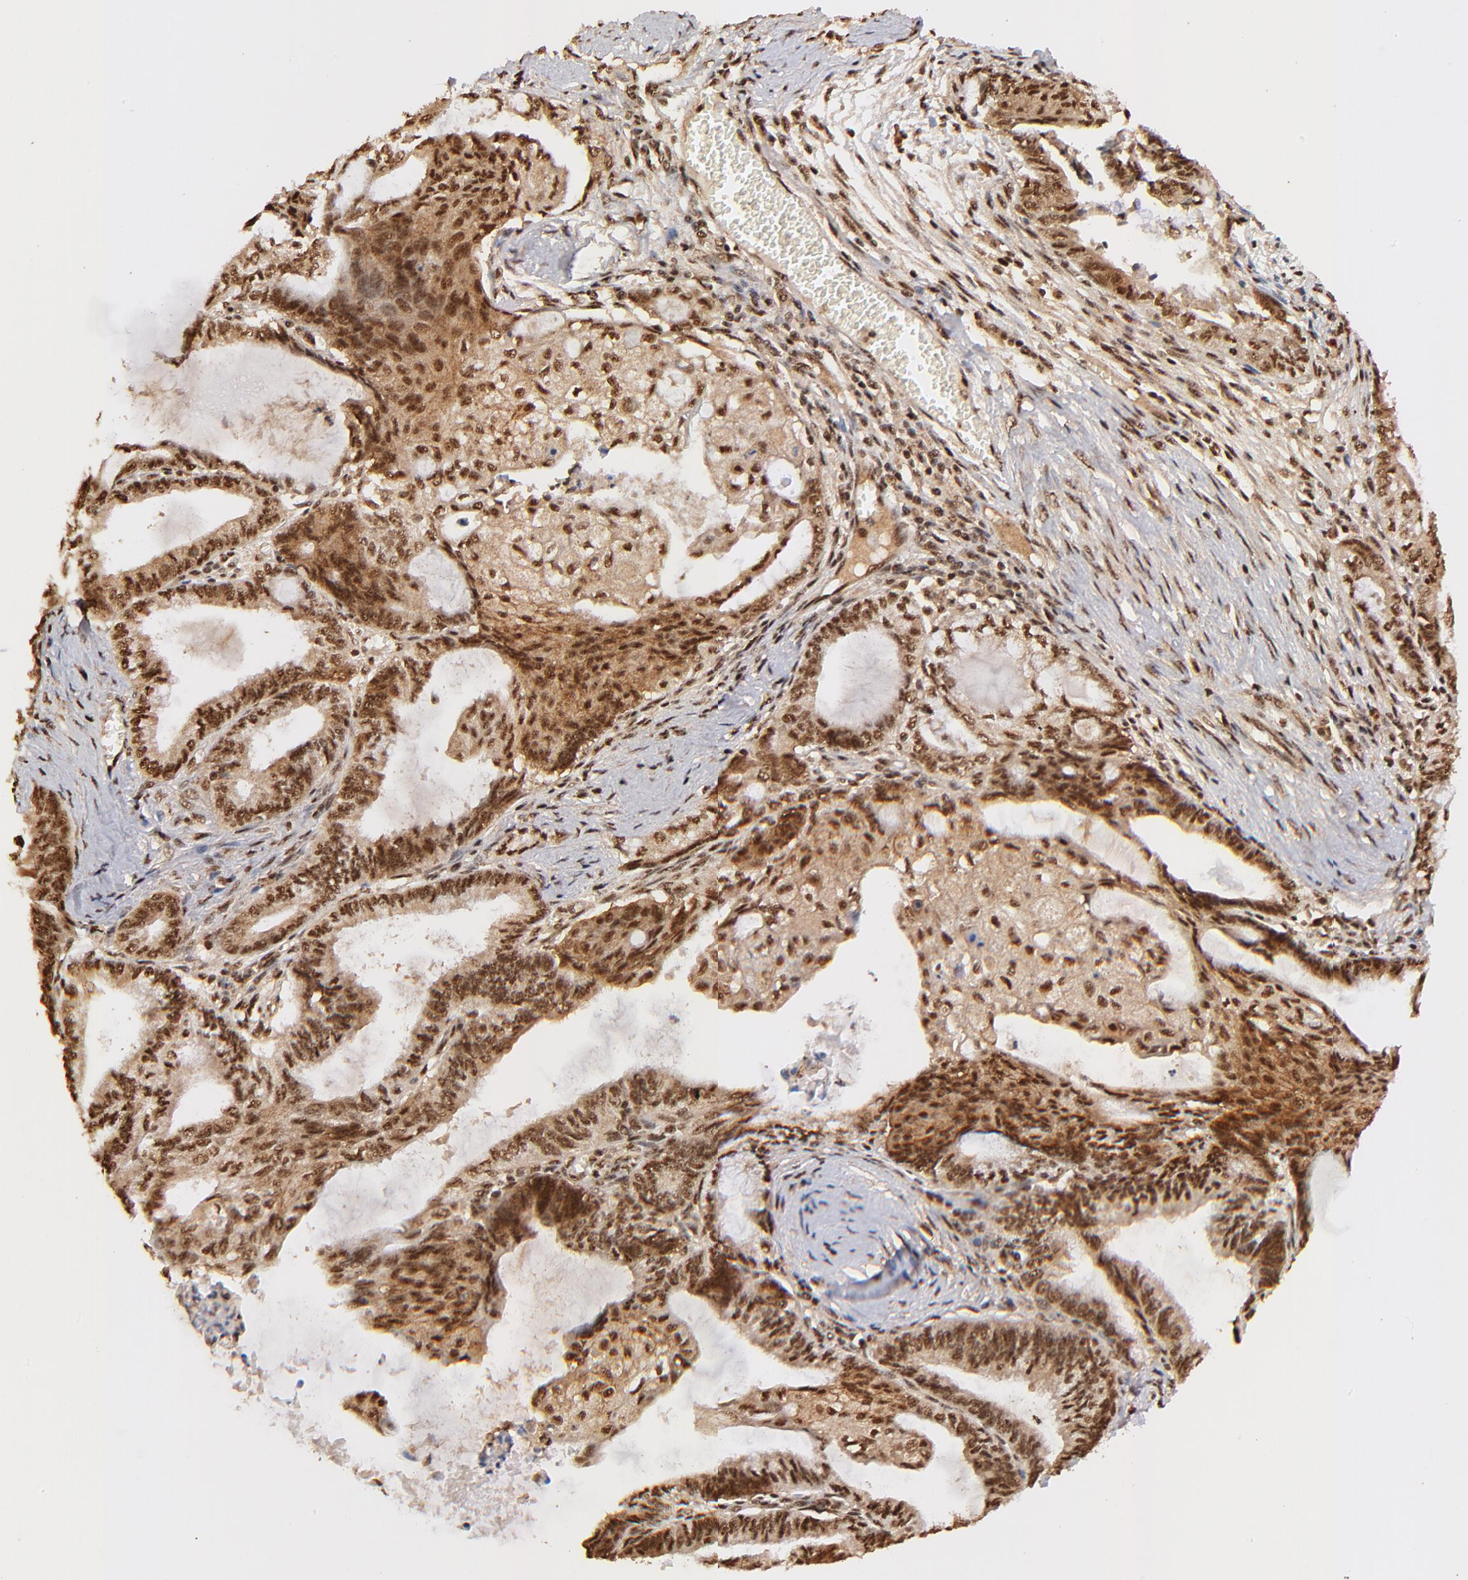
{"staining": {"intensity": "strong", "quantity": ">75%", "location": "cytoplasmic/membranous,nuclear"}, "tissue": "endometrial cancer", "cell_type": "Tumor cells", "image_type": "cancer", "snomed": [{"axis": "morphology", "description": "Adenocarcinoma, NOS"}, {"axis": "topography", "description": "Endometrium"}], "caption": "Immunohistochemical staining of endometrial cancer (adenocarcinoma) displays strong cytoplasmic/membranous and nuclear protein staining in about >75% of tumor cells. The protein of interest is shown in brown color, while the nuclei are stained blue.", "gene": "MED12", "patient": {"sex": "female", "age": 79}}